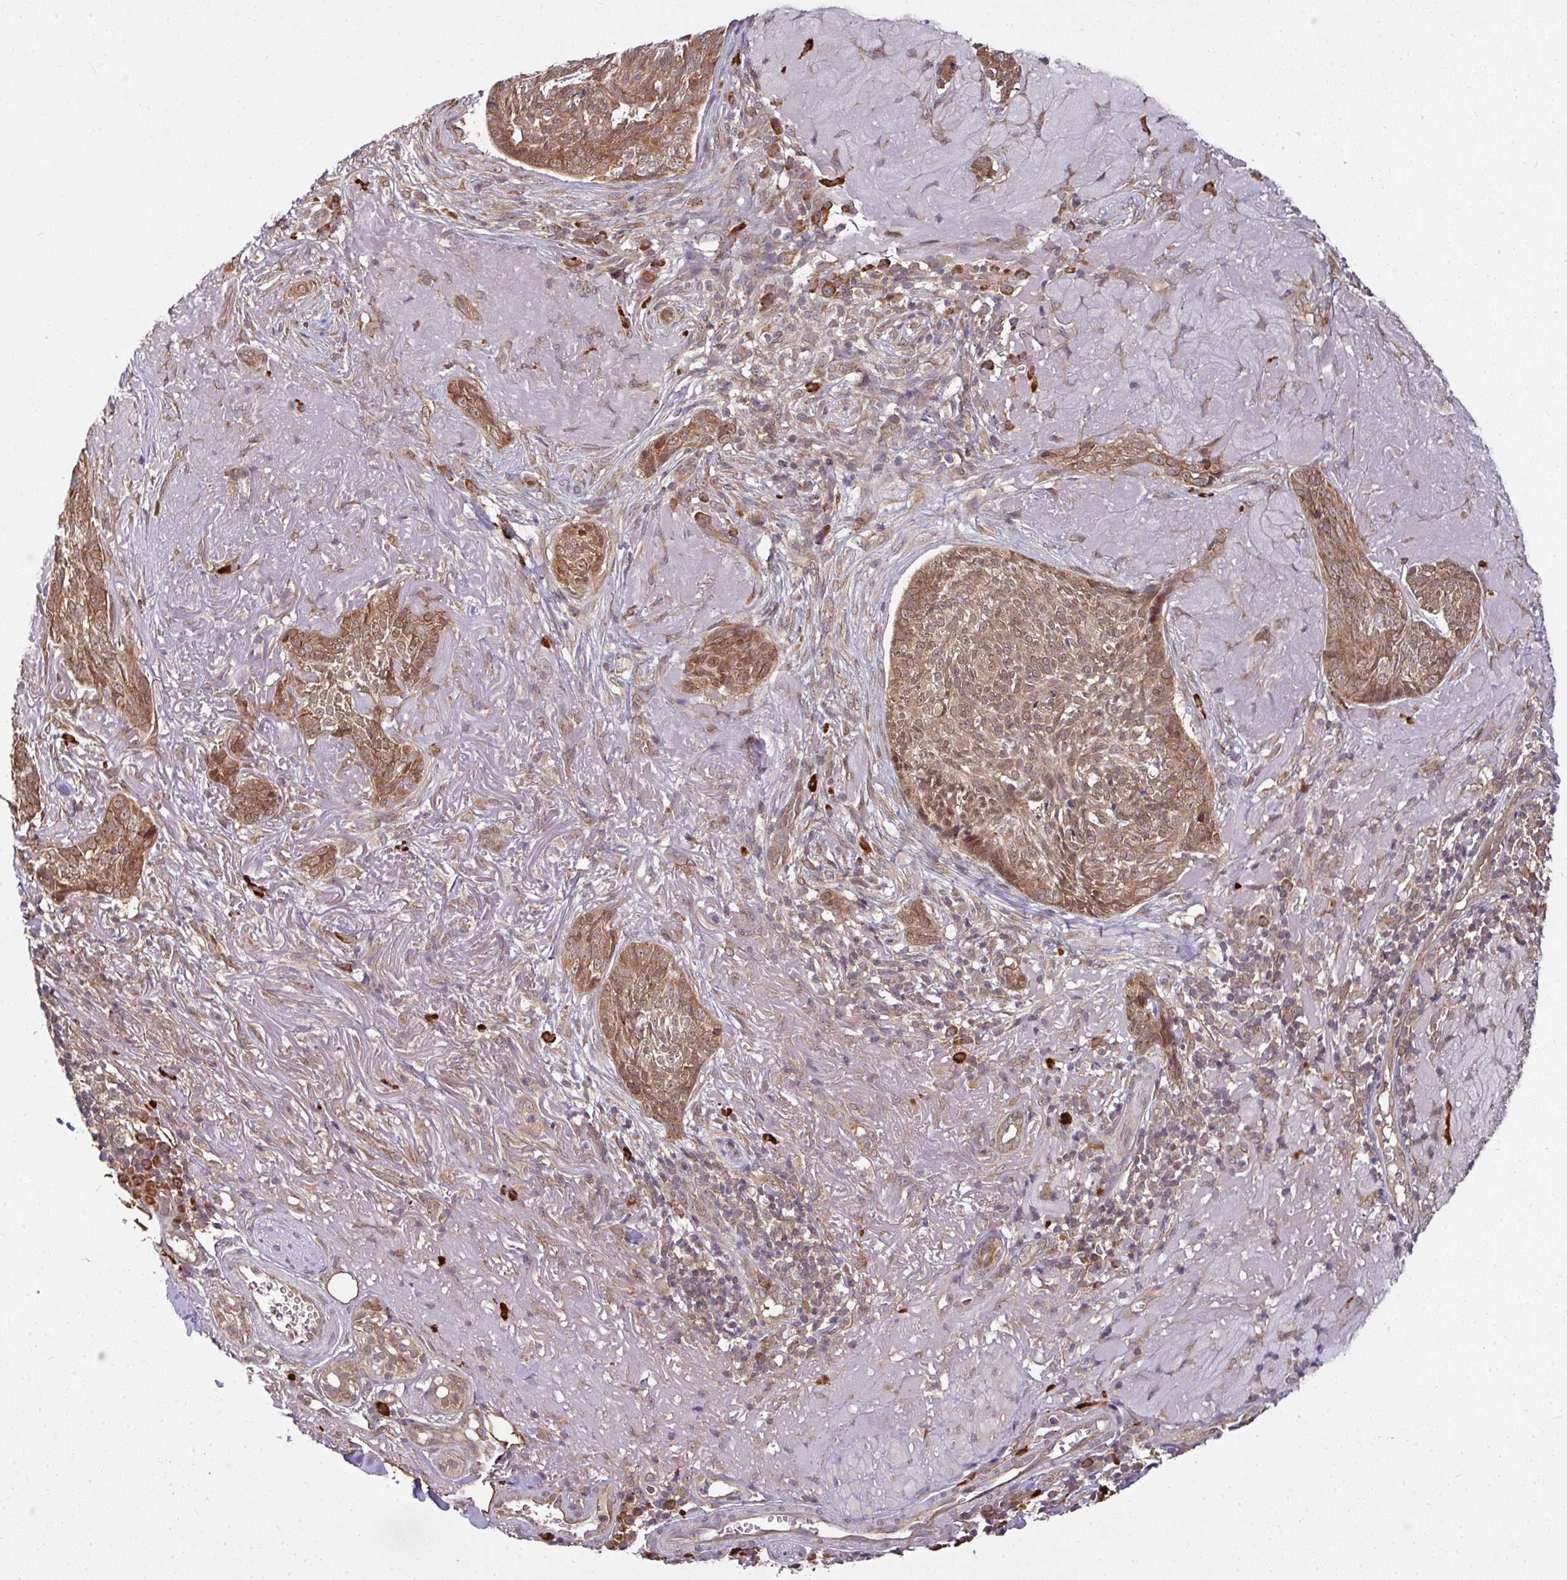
{"staining": {"intensity": "moderate", "quantity": ">75%", "location": "cytoplasmic/membranous,nuclear"}, "tissue": "skin cancer", "cell_type": "Tumor cells", "image_type": "cancer", "snomed": [{"axis": "morphology", "description": "Basal cell carcinoma"}, {"axis": "topography", "description": "Skin"}, {"axis": "topography", "description": "Skin of face"}], "caption": "Immunohistochemical staining of skin cancer (basal cell carcinoma) demonstrates medium levels of moderate cytoplasmic/membranous and nuclear protein expression in about >75% of tumor cells.", "gene": "RBM4B", "patient": {"sex": "female", "age": 95}}